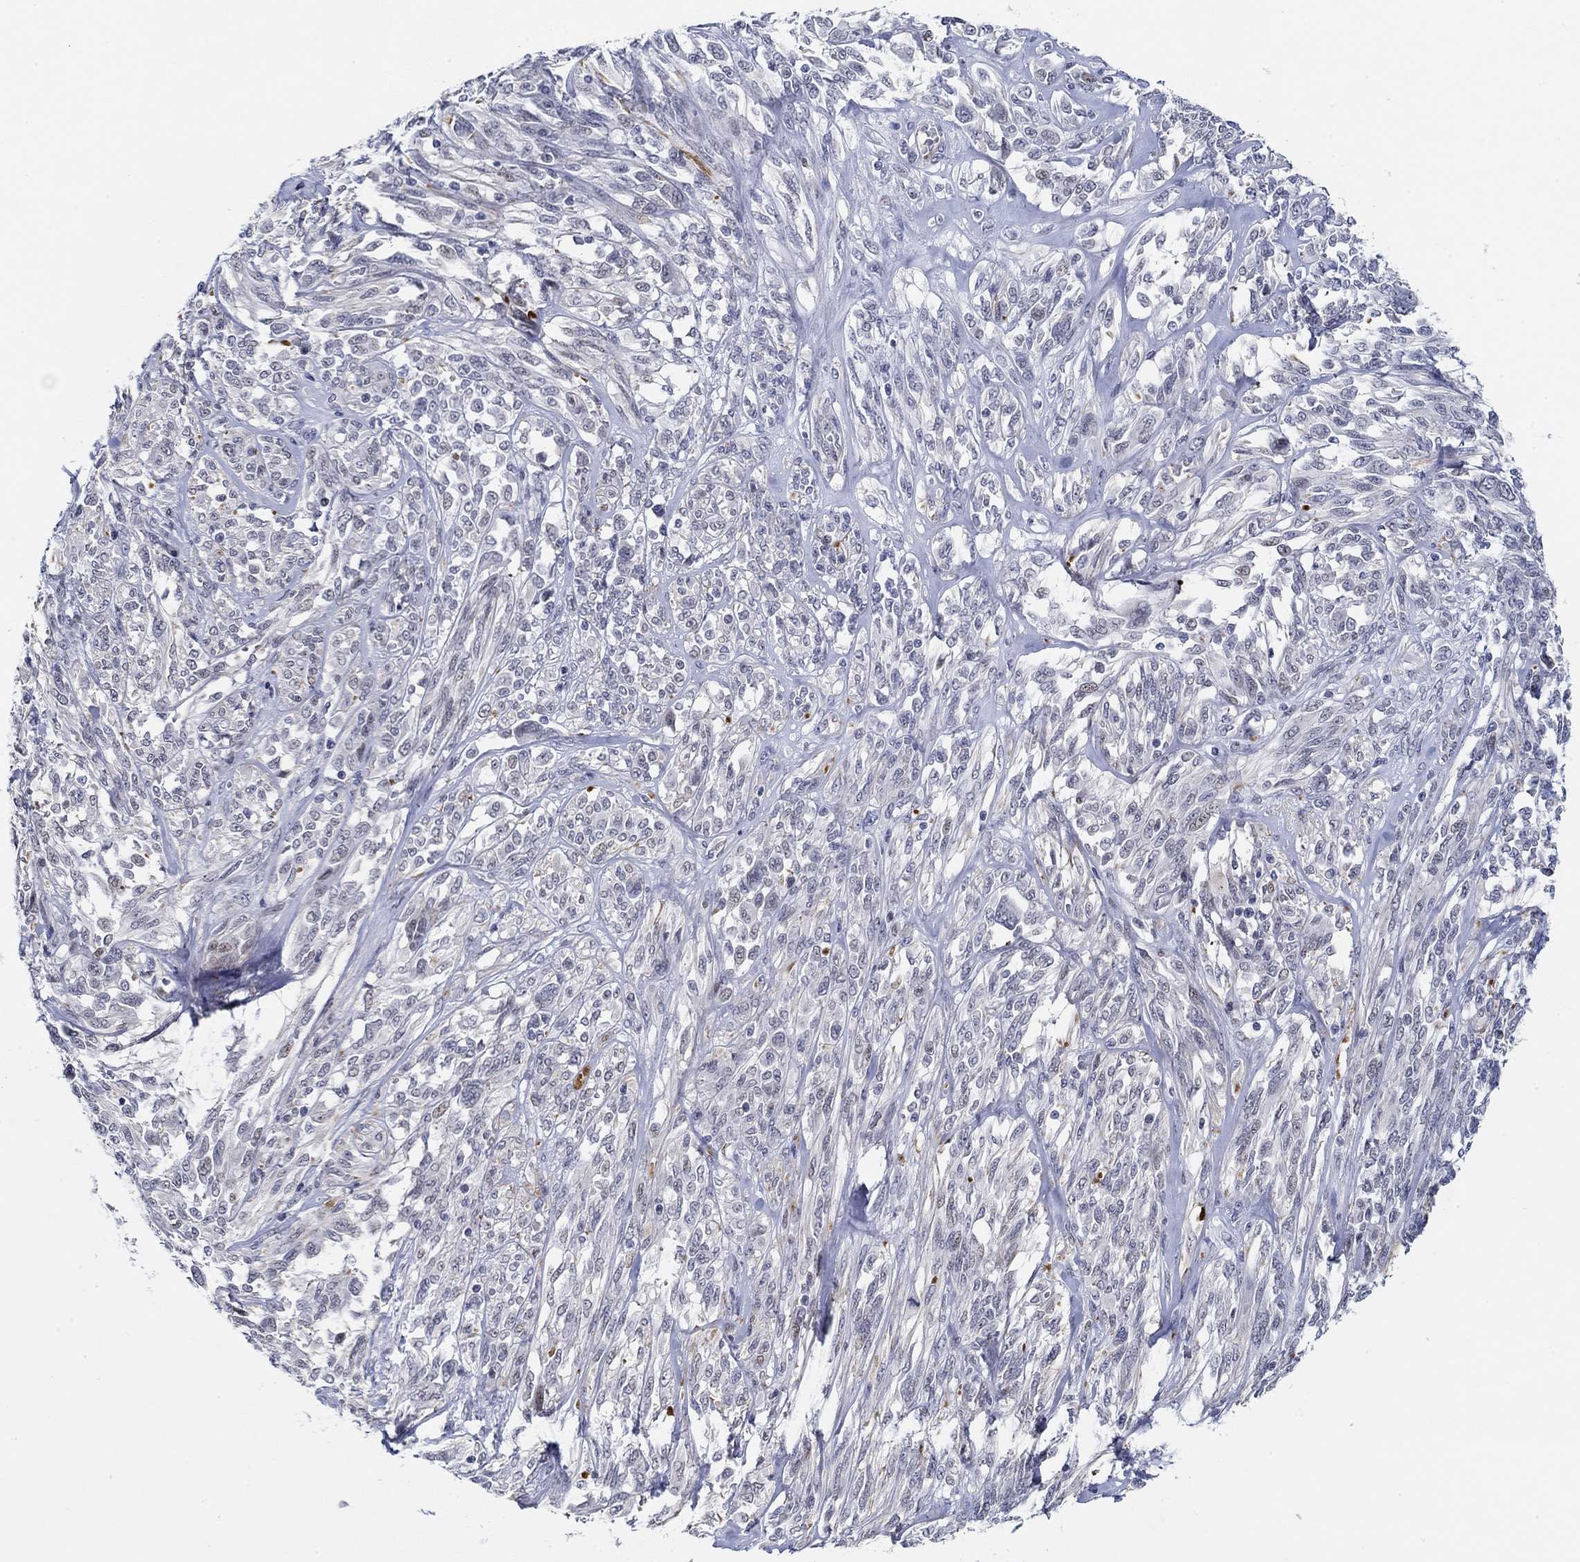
{"staining": {"intensity": "negative", "quantity": "none", "location": "none"}, "tissue": "melanoma", "cell_type": "Tumor cells", "image_type": "cancer", "snomed": [{"axis": "morphology", "description": "Malignant melanoma, NOS"}, {"axis": "topography", "description": "Skin"}], "caption": "Melanoma was stained to show a protein in brown. There is no significant positivity in tumor cells.", "gene": "SLC34A1", "patient": {"sex": "female", "age": 91}}